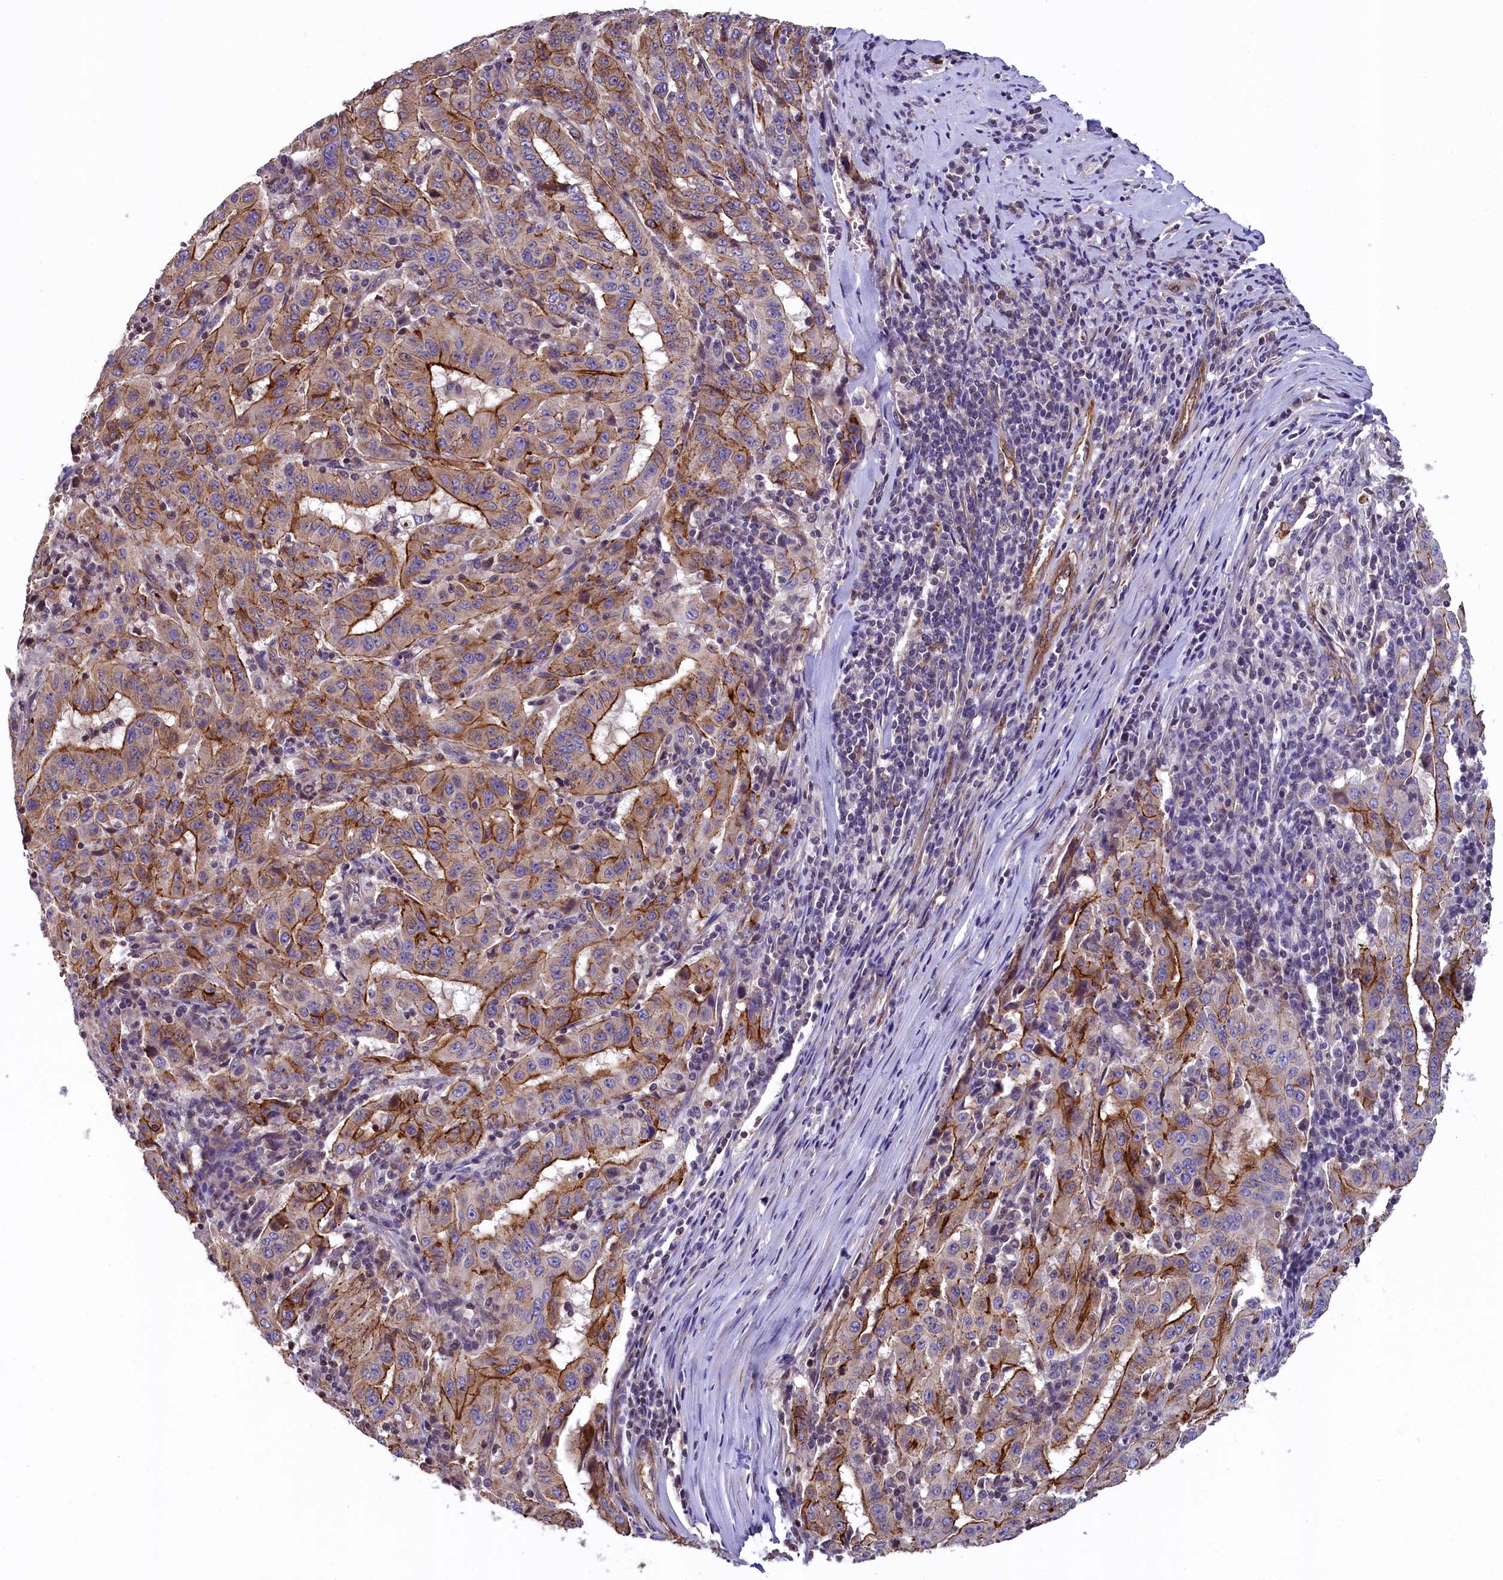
{"staining": {"intensity": "moderate", "quantity": ">75%", "location": "cytoplasmic/membranous"}, "tissue": "pancreatic cancer", "cell_type": "Tumor cells", "image_type": "cancer", "snomed": [{"axis": "morphology", "description": "Adenocarcinoma, NOS"}, {"axis": "topography", "description": "Pancreas"}], "caption": "Pancreatic cancer (adenocarcinoma) tissue shows moderate cytoplasmic/membranous expression in approximately >75% of tumor cells, visualized by immunohistochemistry.", "gene": "ZNF2", "patient": {"sex": "male", "age": 63}}